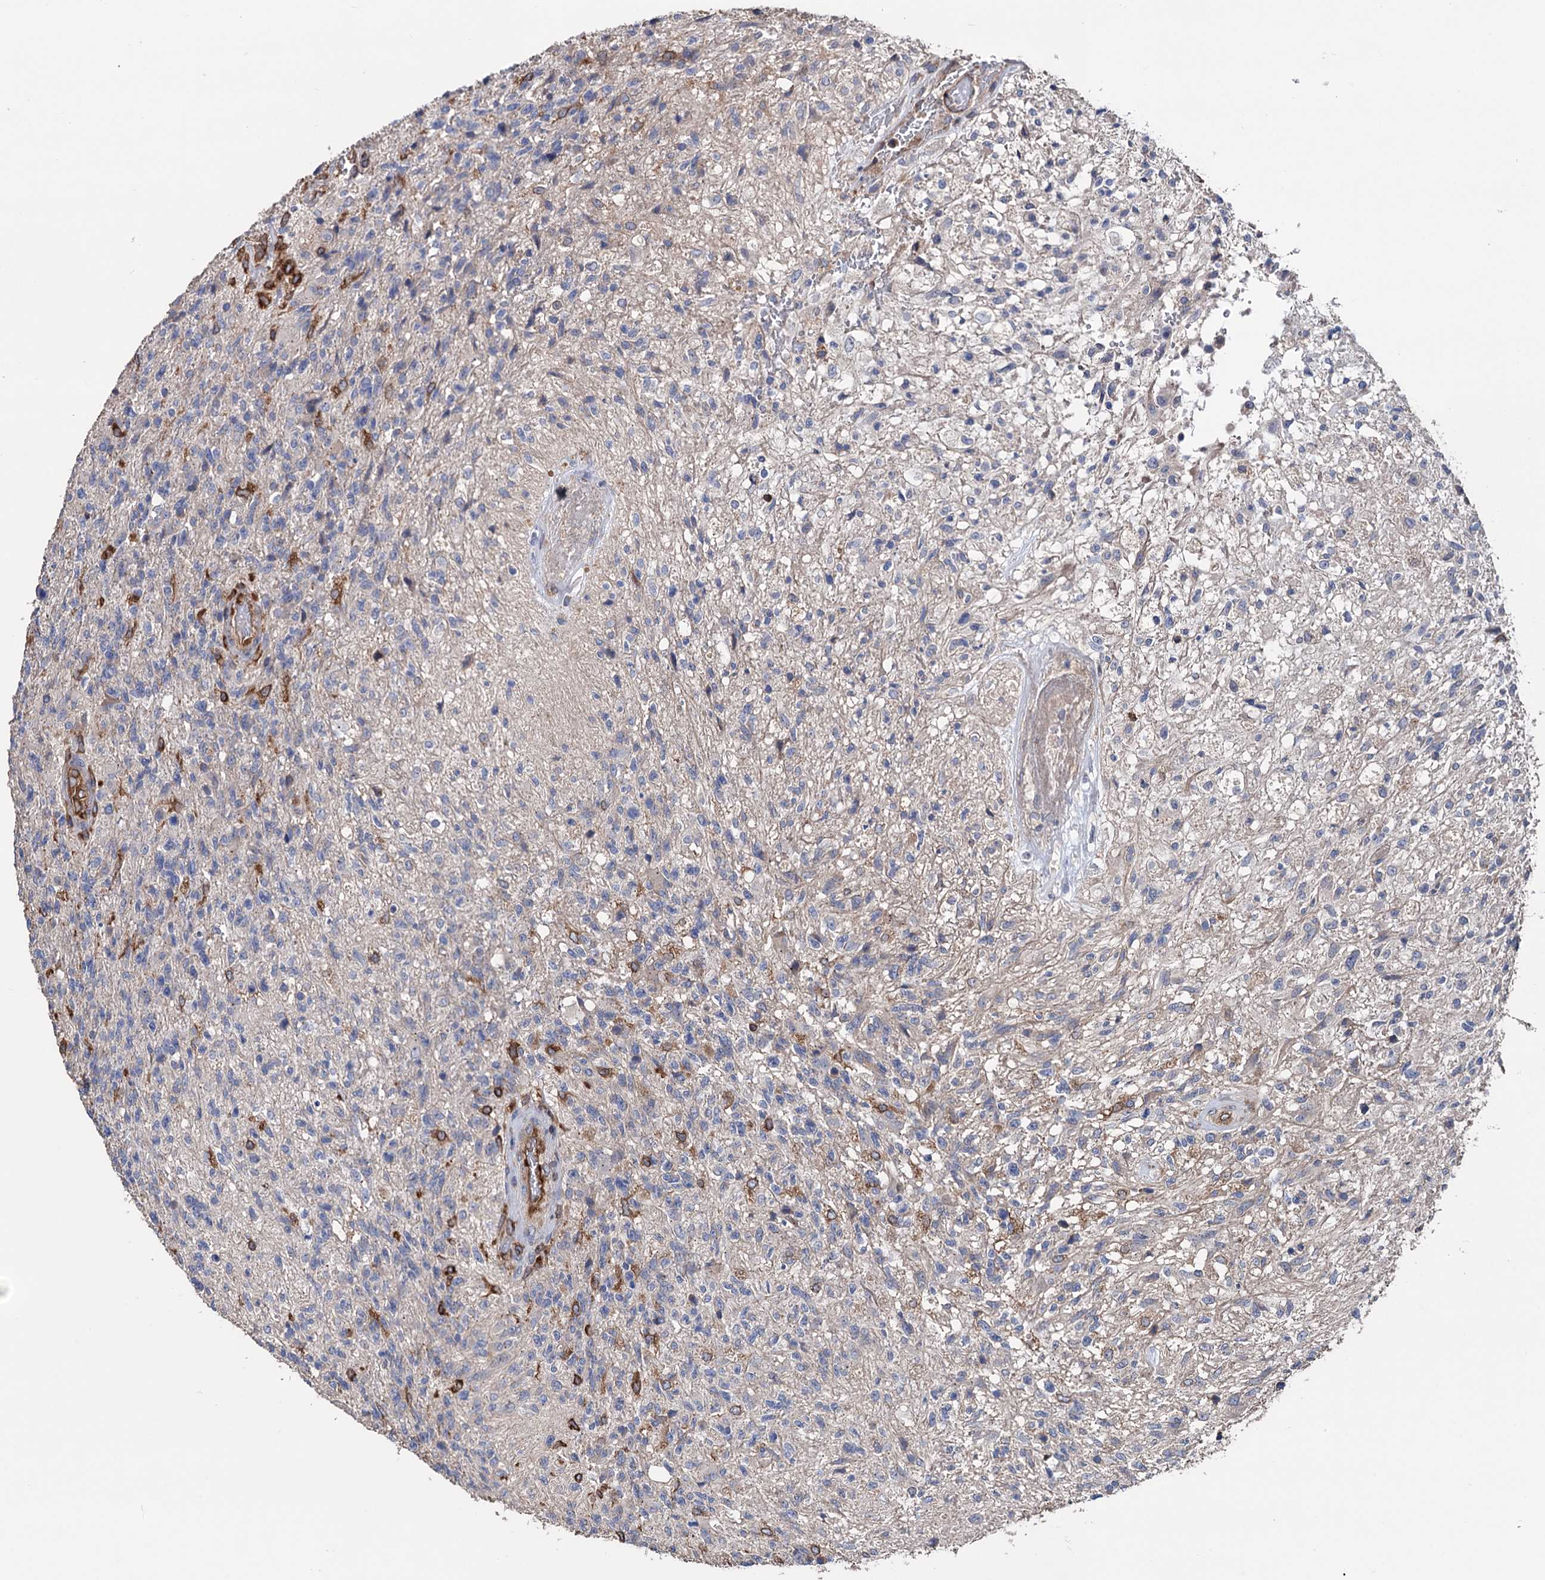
{"staining": {"intensity": "moderate", "quantity": "<25%", "location": "cytoplasmic/membranous"}, "tissue": "glioma", "cell_type": "Tumor cells", "image_type": "cancer", "snomed": [{"axis": "morphology", "description": "Glioma, malignant, High grade"}, {"axis": "topography", "description": "Brain"}], "caption": "Immunohistochemical staining of human glioma shows moderate cytoplasmic/membranous protein expression in approximately <25% of tumor cells.", "gene": "STING1", "patient": {"sex": "male", "age": 56}}